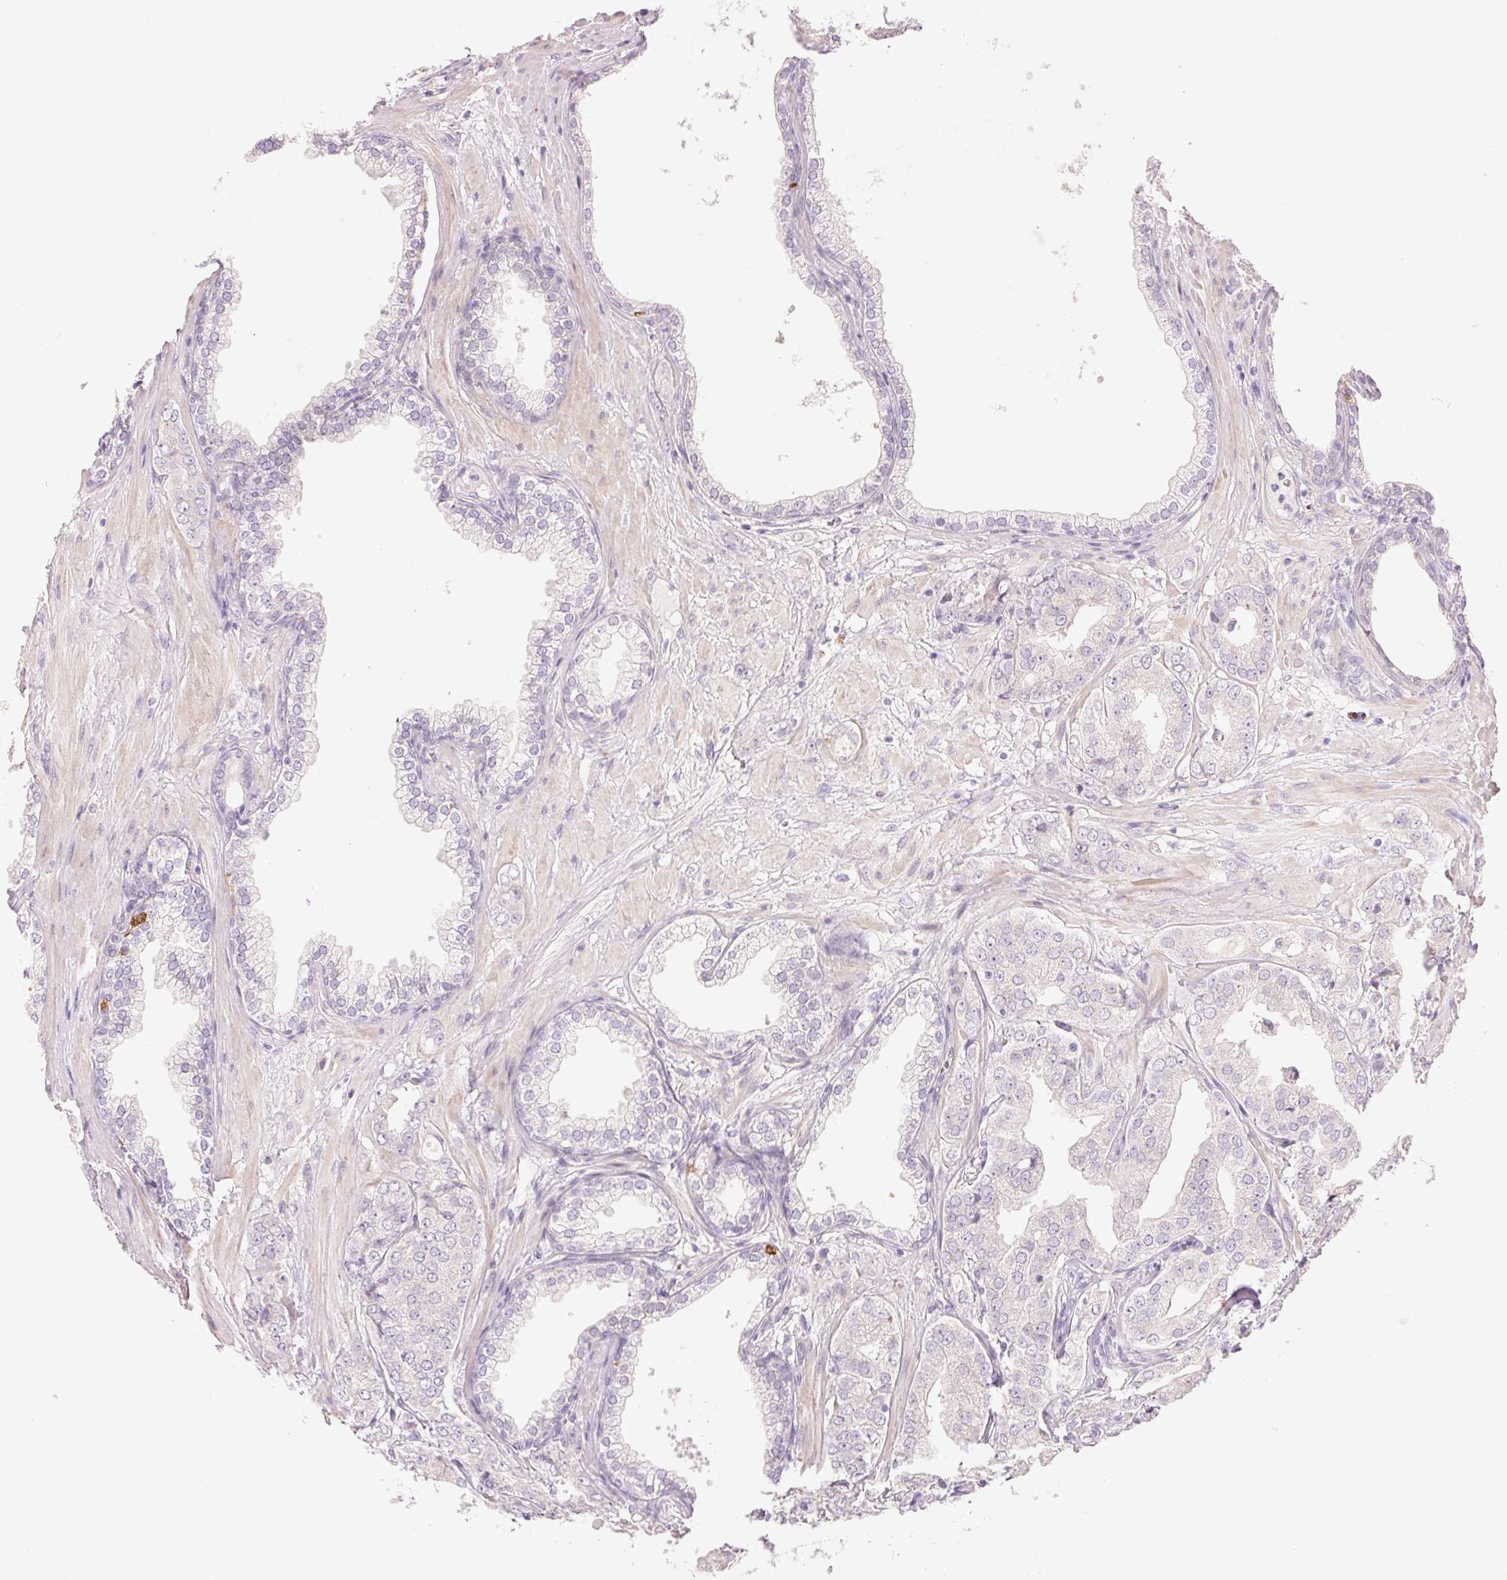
{"staining": {"intensity": "negative", "quantity": "none", "location": "none"}, "tissue": "prostate cancer", "cell_type": "Tumor cells", "image_type": "cancer", "snomed": [{"axis": "morphology", "description": "Adenocarcinoma, Low grade"}, {"axis": "topography", "description": "Prostate"}], "caption": "IHC micrograph of neoplastic tissue: human low-grade adenocarcinoma (prostate) stained with DAB (3,3'-diaminobenzidine) demonstrates no significant protein staining in tumor cells.", "gene": "MYBL1", "patient": {"sex": "male", "age": 60}}